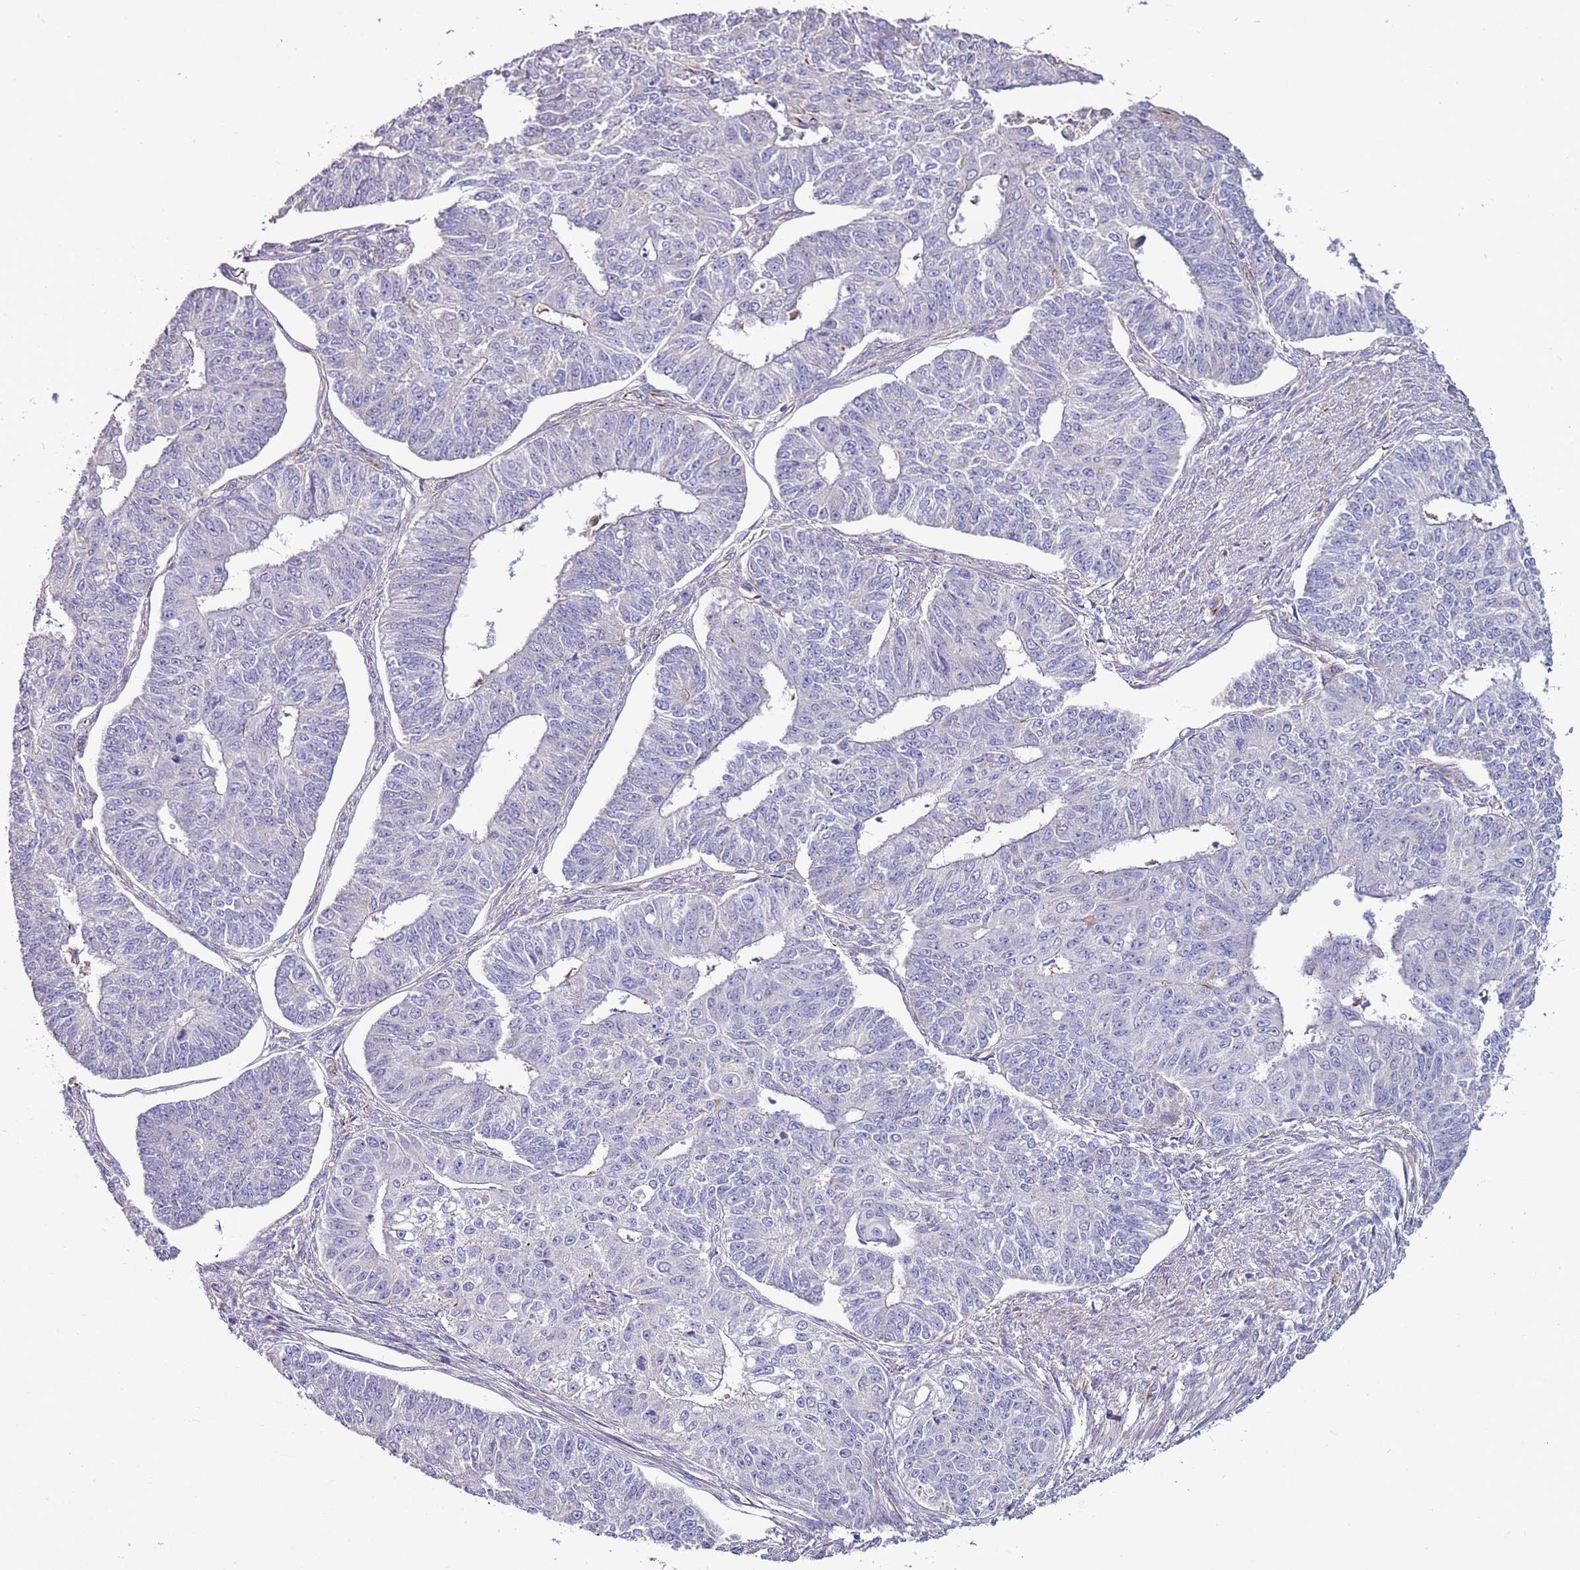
{"staining": {"intensity": "negative", "quantity": "none", "location": "none"}, "tissue": "endometrial cancer", "cell_type": "Tumor cells", "image_type": "cancer", "snomed": [{"axis": "morphology", "description": "Adenocarcinoma, NOS"}, {"axis": "topography", "description": "Endometrium"}], "caption": "High magnification brightfield microscopy of endometrial adenocarcinoma stained with DAB (3,3'-diaminobenzidine) (brown) and counterstained with hematoxylin (blue): tumor cells show no significant positivity.", "gene": "ZNF786", "patient": {"sex": "female", "age": 32}}